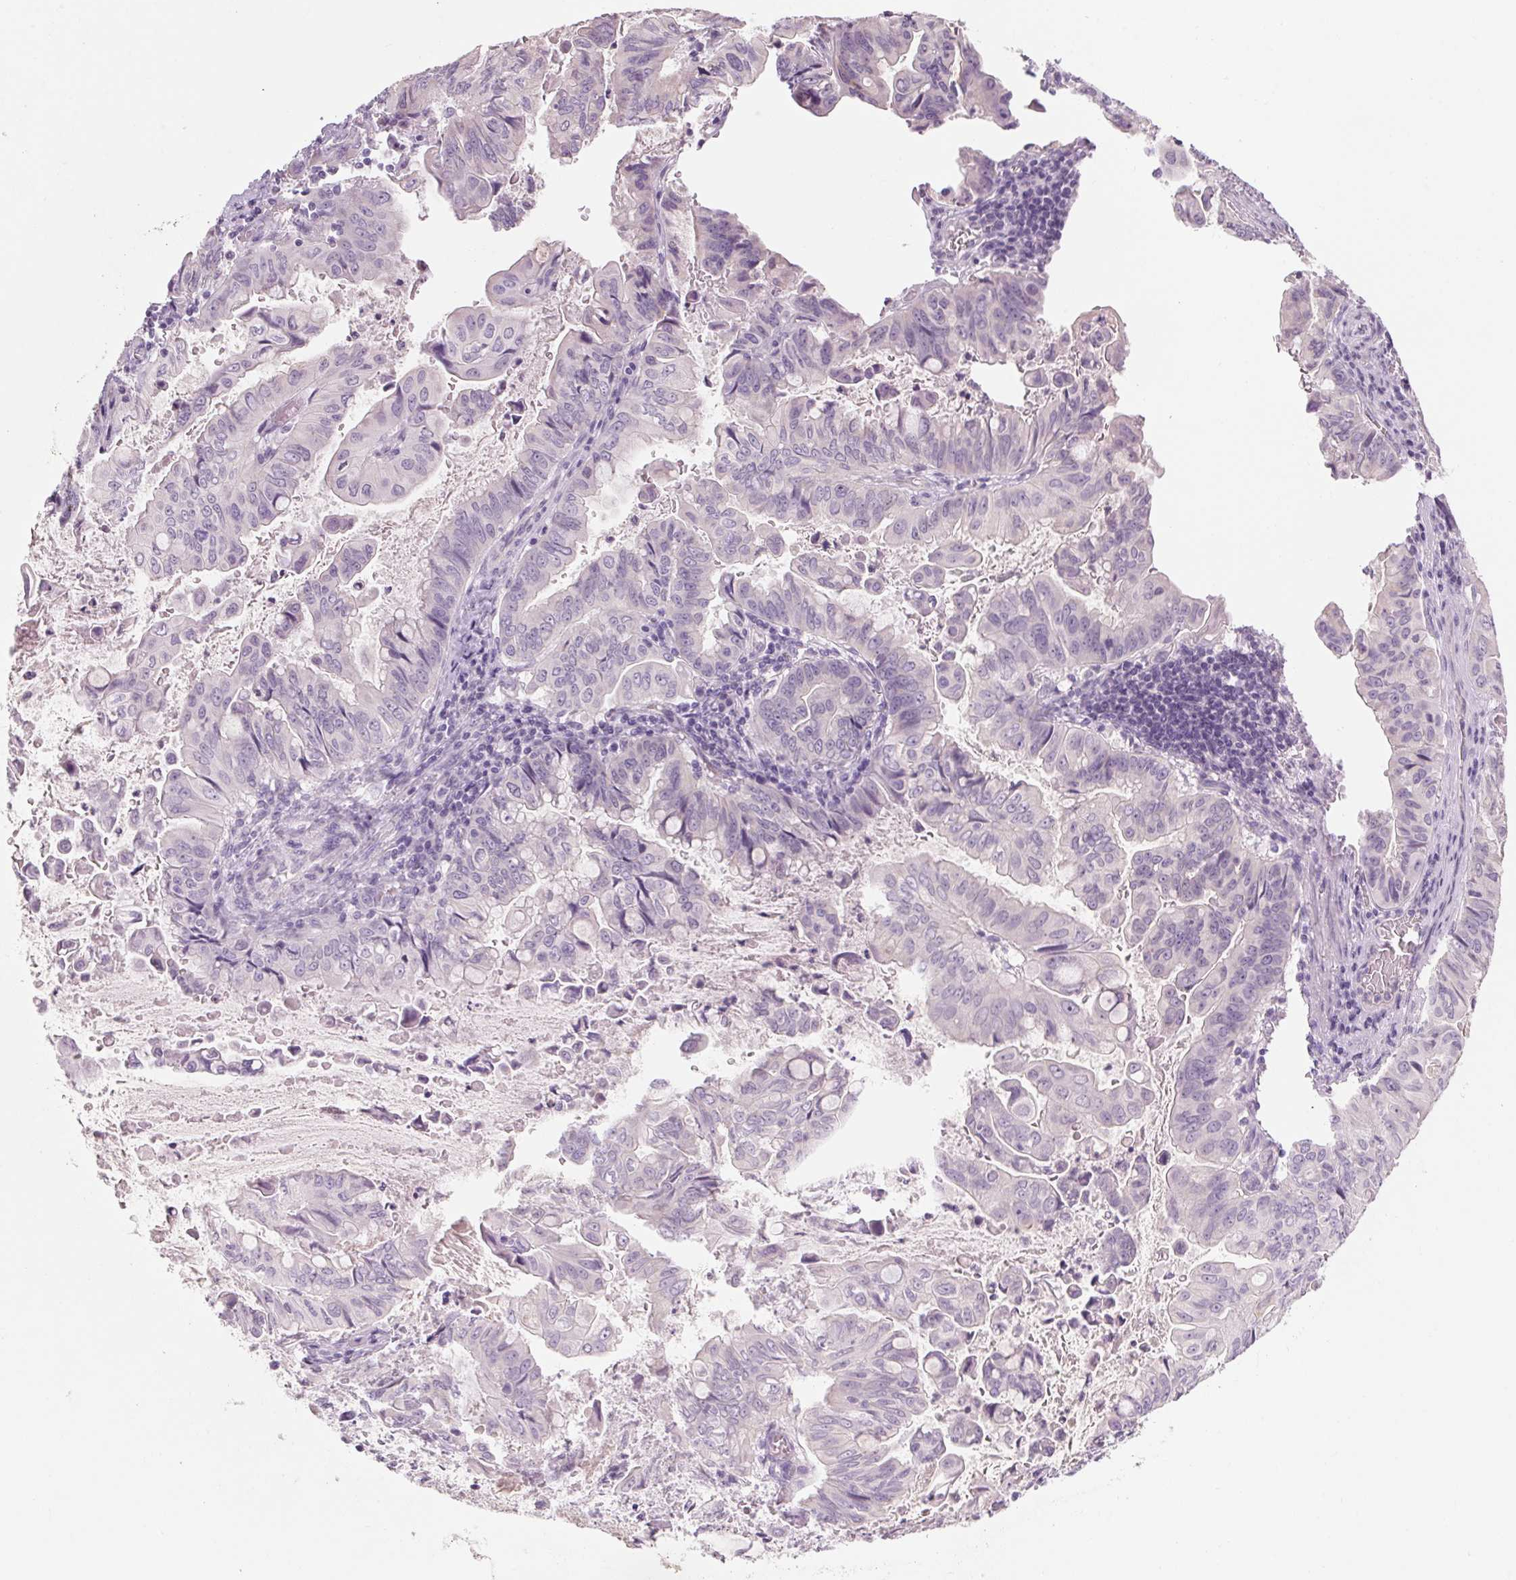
{"staining": {"intensity": "negative", "quantity": "none", "location": "none"}, "tissue": "stomach cancer", "cell_type": "Tumor cells", "image_type": "cancer", "snomed": [{"axis": "morphology", "description": "Adenocarcinoma, NOS"}, {"axis": "topography", "description": "Stomach, upper"}], "caption": "Micrograph shows no protein staining in tumor cells of stomach cancer tissue.", "gene": "RPTN", "patient": {"sex": "male", "age": 80}}